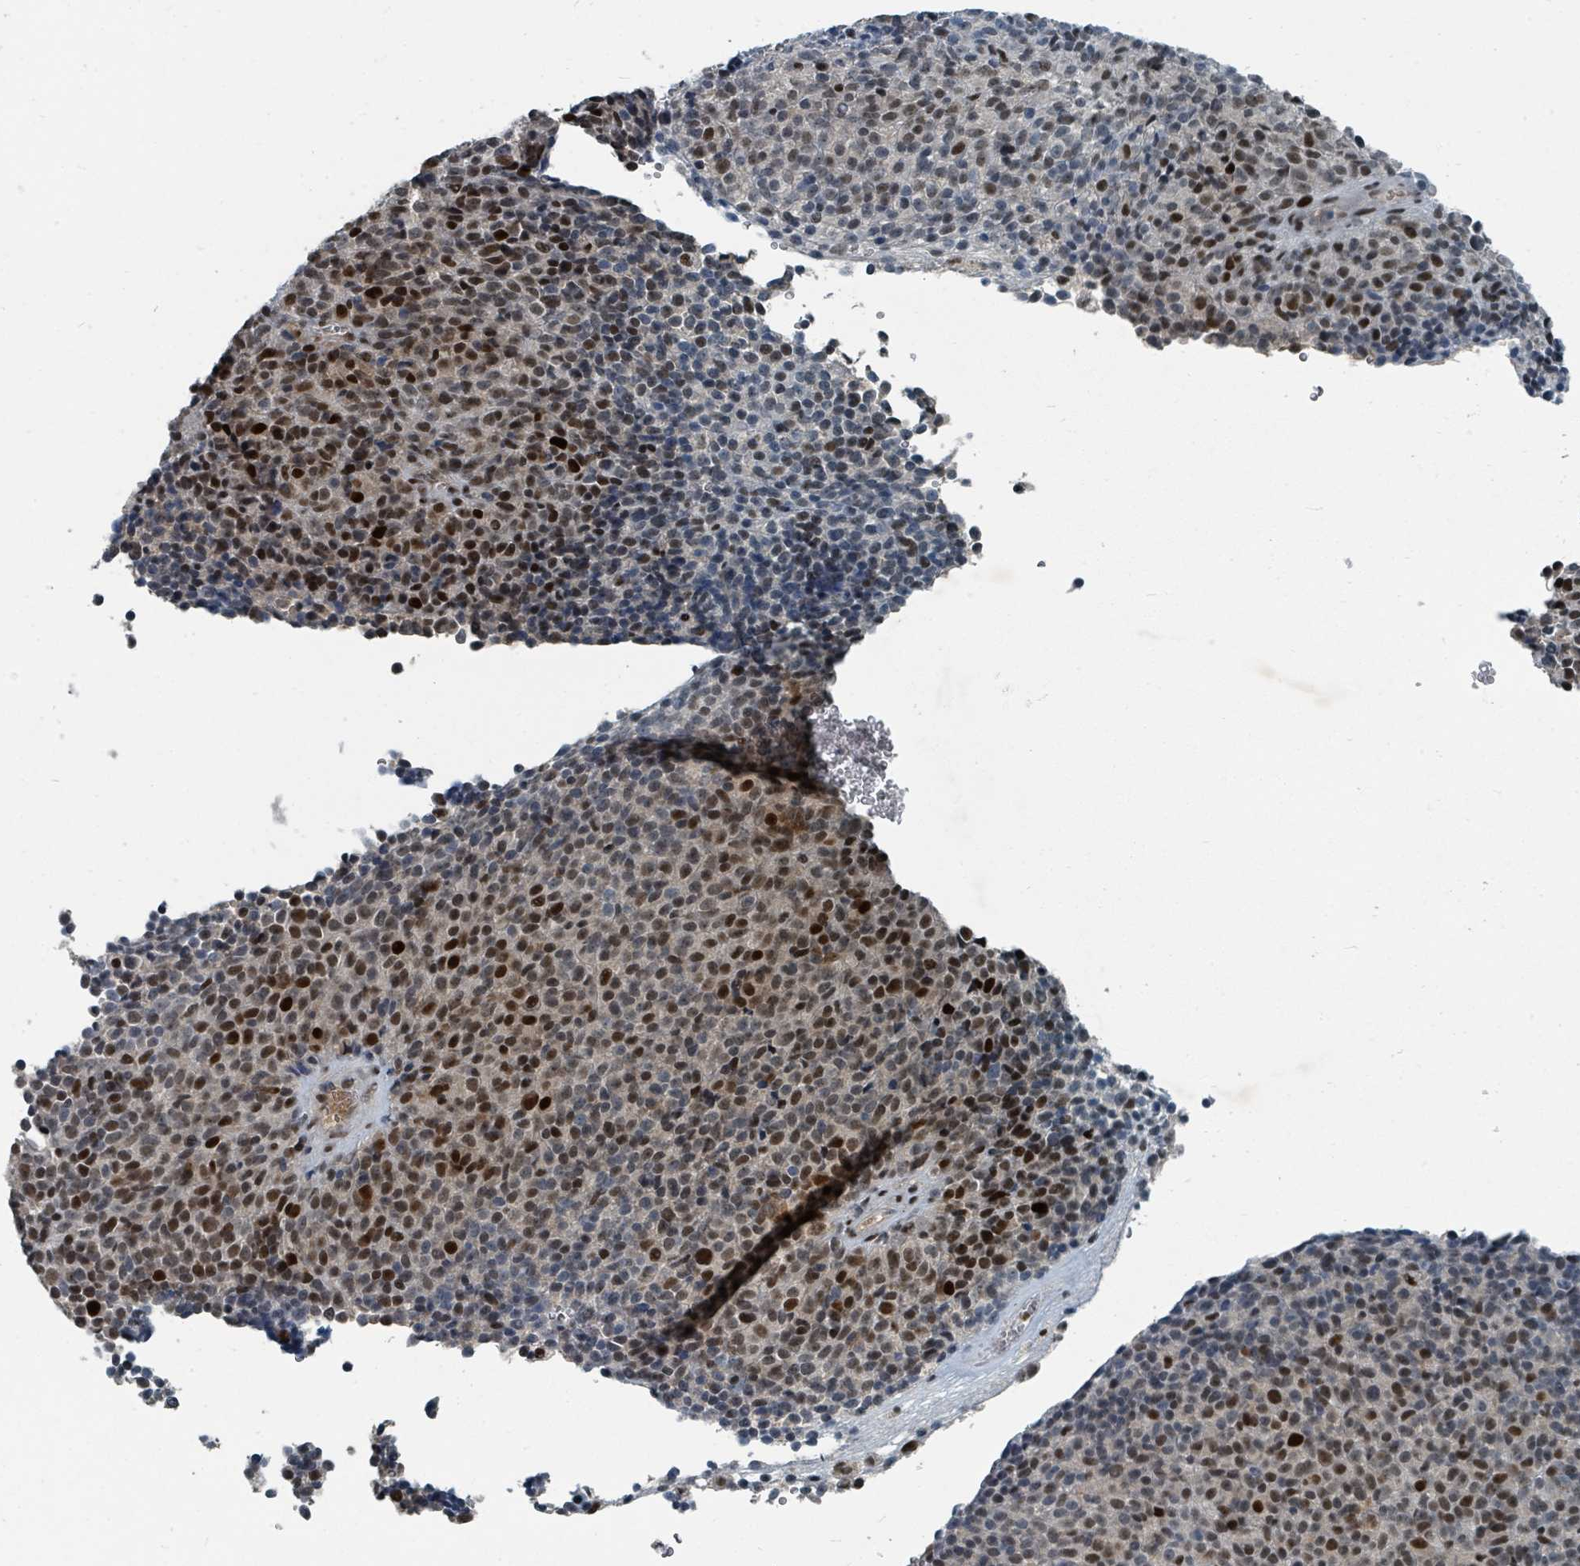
{"staining": {"intensity": "strong", "quantity": "25%-75%", "location": "nuclear"}, "tissue": "melanoma", "cell_type": "Tumor cells", "image_type": "cancer", "snomed": [{"axis": "morphology", "description": "Malignant melanoma, Metastatic site"}, {"axis": "topography", "description": "Brain"}], "caption": "A photomicrograph of human malignant melanoma (metastatic site) stained for a protein displays strong nuclear brown staining in tumor cells.", "gene": "UCK1", "patient": {"sex": "female", "age": 56}}